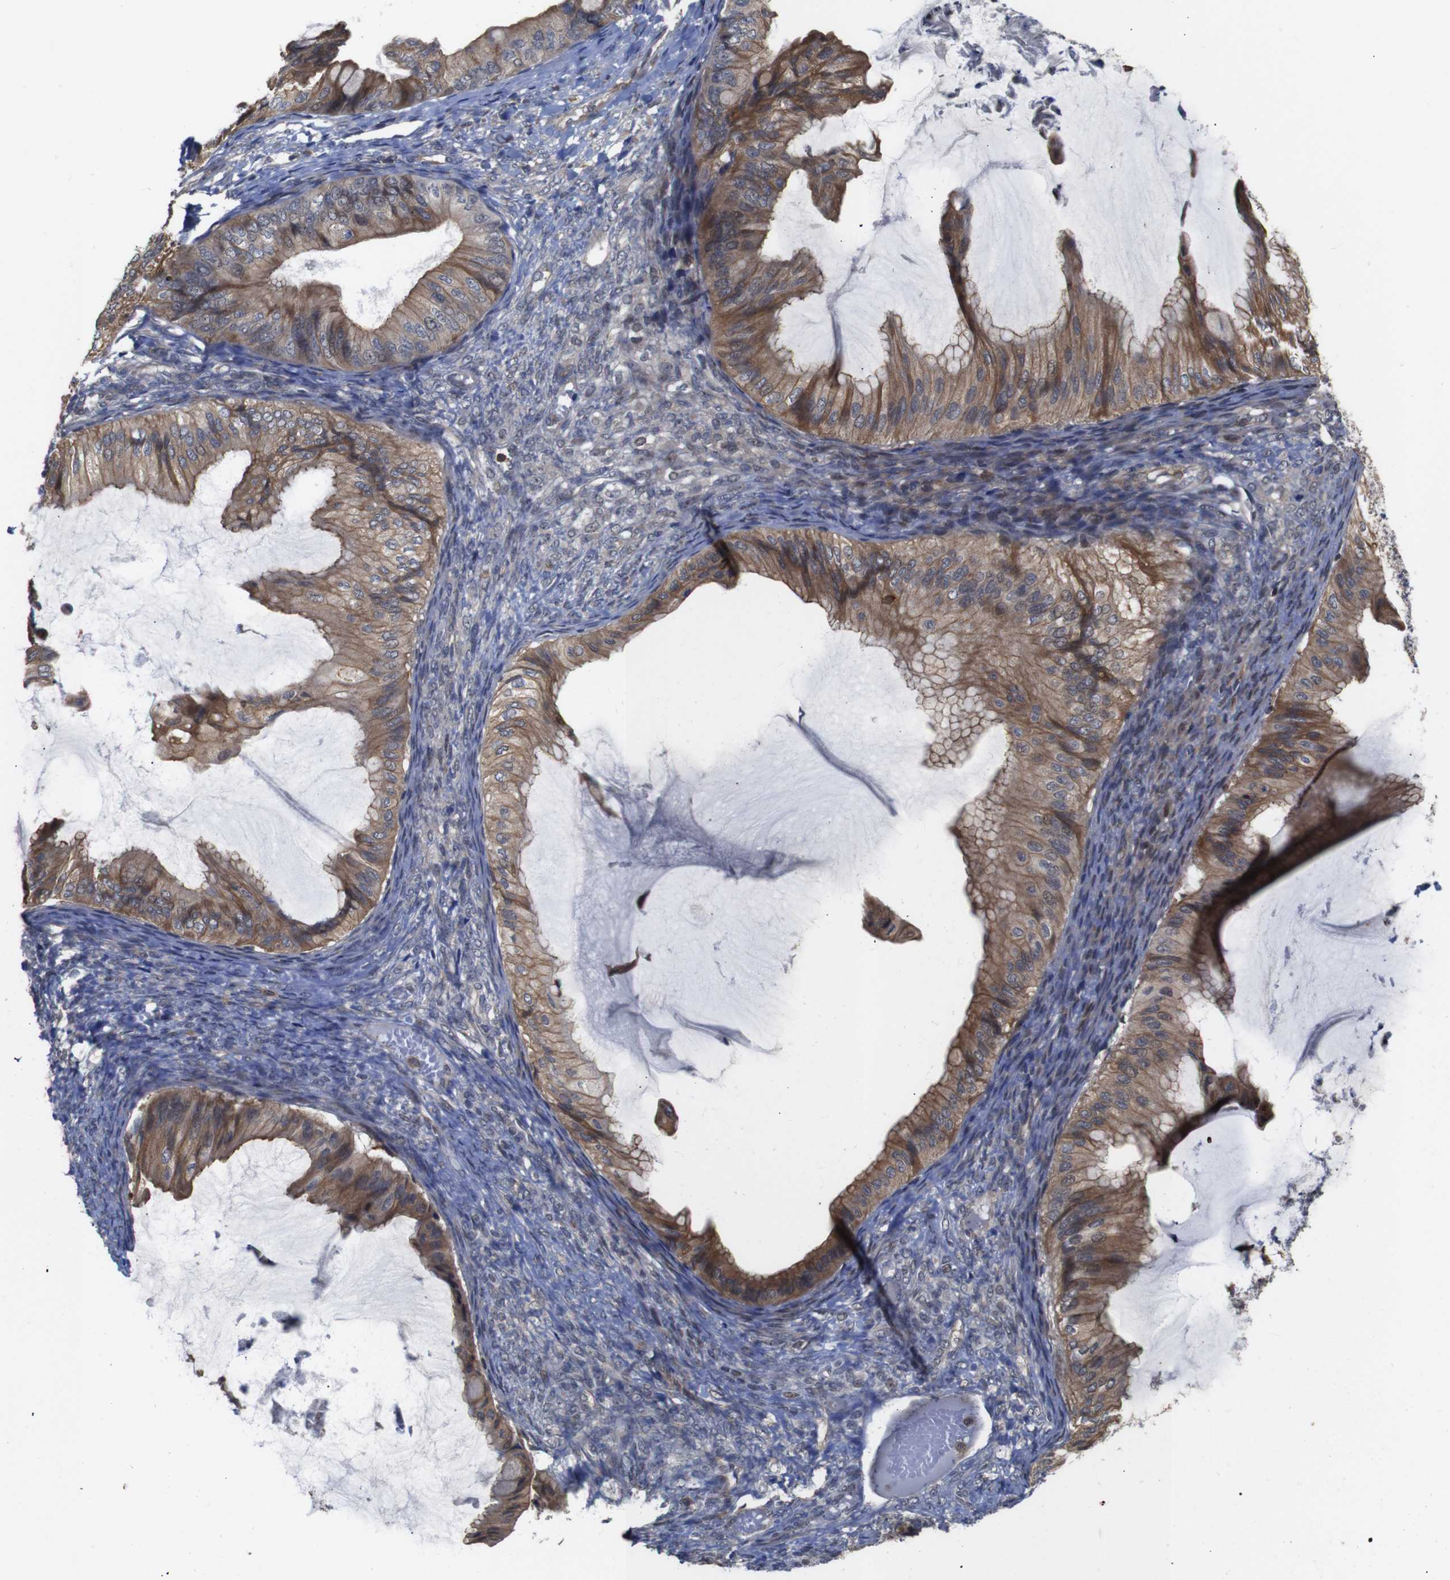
{"staining": {"intensity": "moderate", "quantity": ">75%", "location": "cytoplasmic/membranous,nuclear"}, "tissue": "ovarian cancer", "cell_type": "Tumor cells", "image_type": "cancer", "snomed": [{"axis": "morphology", "description": "Cystadenocarcinoma, mucinous, NOS"}, {"axis": "topography", "description": "Ovary"}], "caption": "This is a histology image of immunohistochemistry (IHC) staining of ovarian mucinous cystadenocarcinoma, which shows moderate staining in the cytoplasmic/membranous and nuclear of tumor cells.", "gene": "BRWD3", "patient": {"sex": "female", "age": 61}}